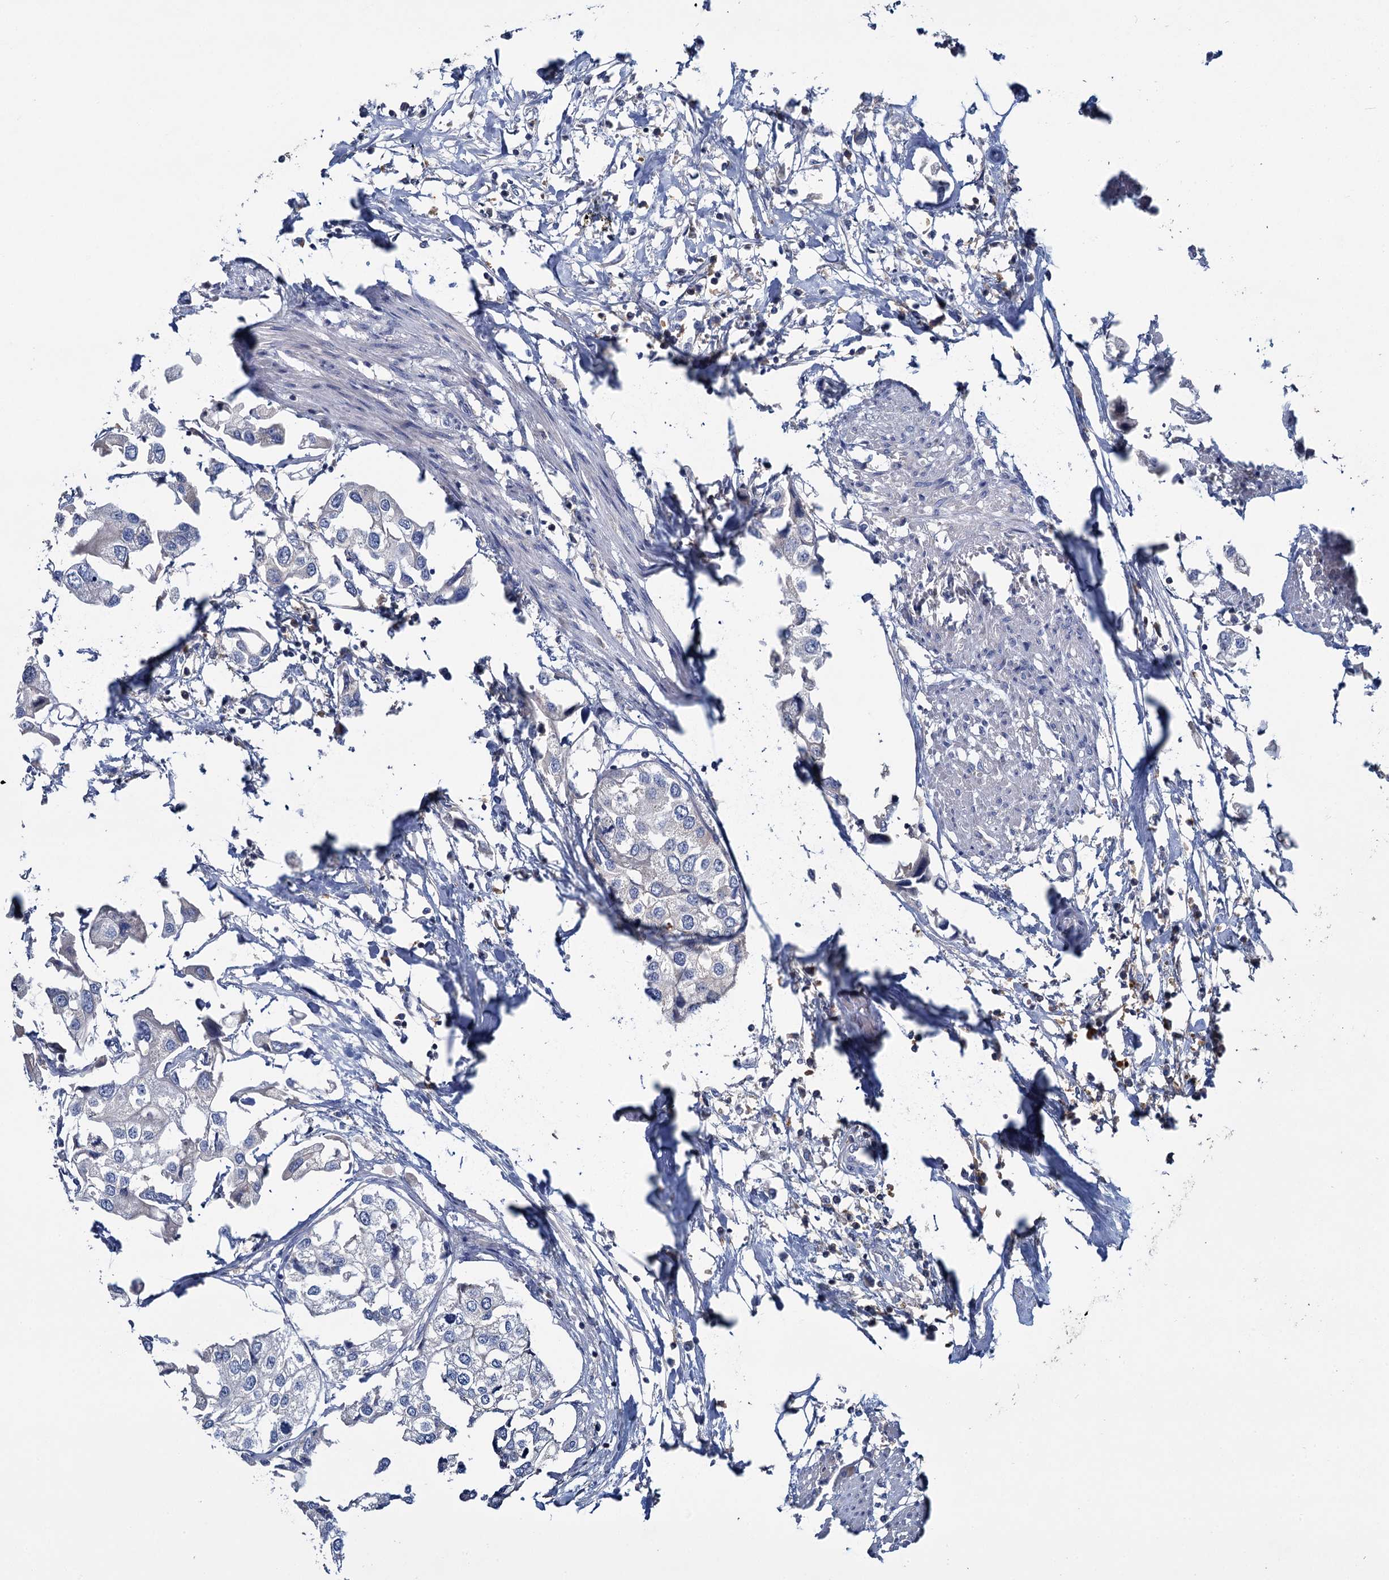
{"staining": {"intensity": "negative", "quantity": "none", "location": "none"}, "tissue": "urothelial cancer", "cell_type": "Tumor cells", "image_type": "cancer", "snomed": [{"axis": "morphology", "description": "Urothelial carcinoma, High grade"}, {"axis": "topography", "description": "Urinary bladder"}], "caption": "Tumor cells show no significant protein staining in high-grade urothelial carcinoma. Nuclei are stained in blue.", "gene": "FGFR2", "patient": {"sex": "male", "age": 64}}